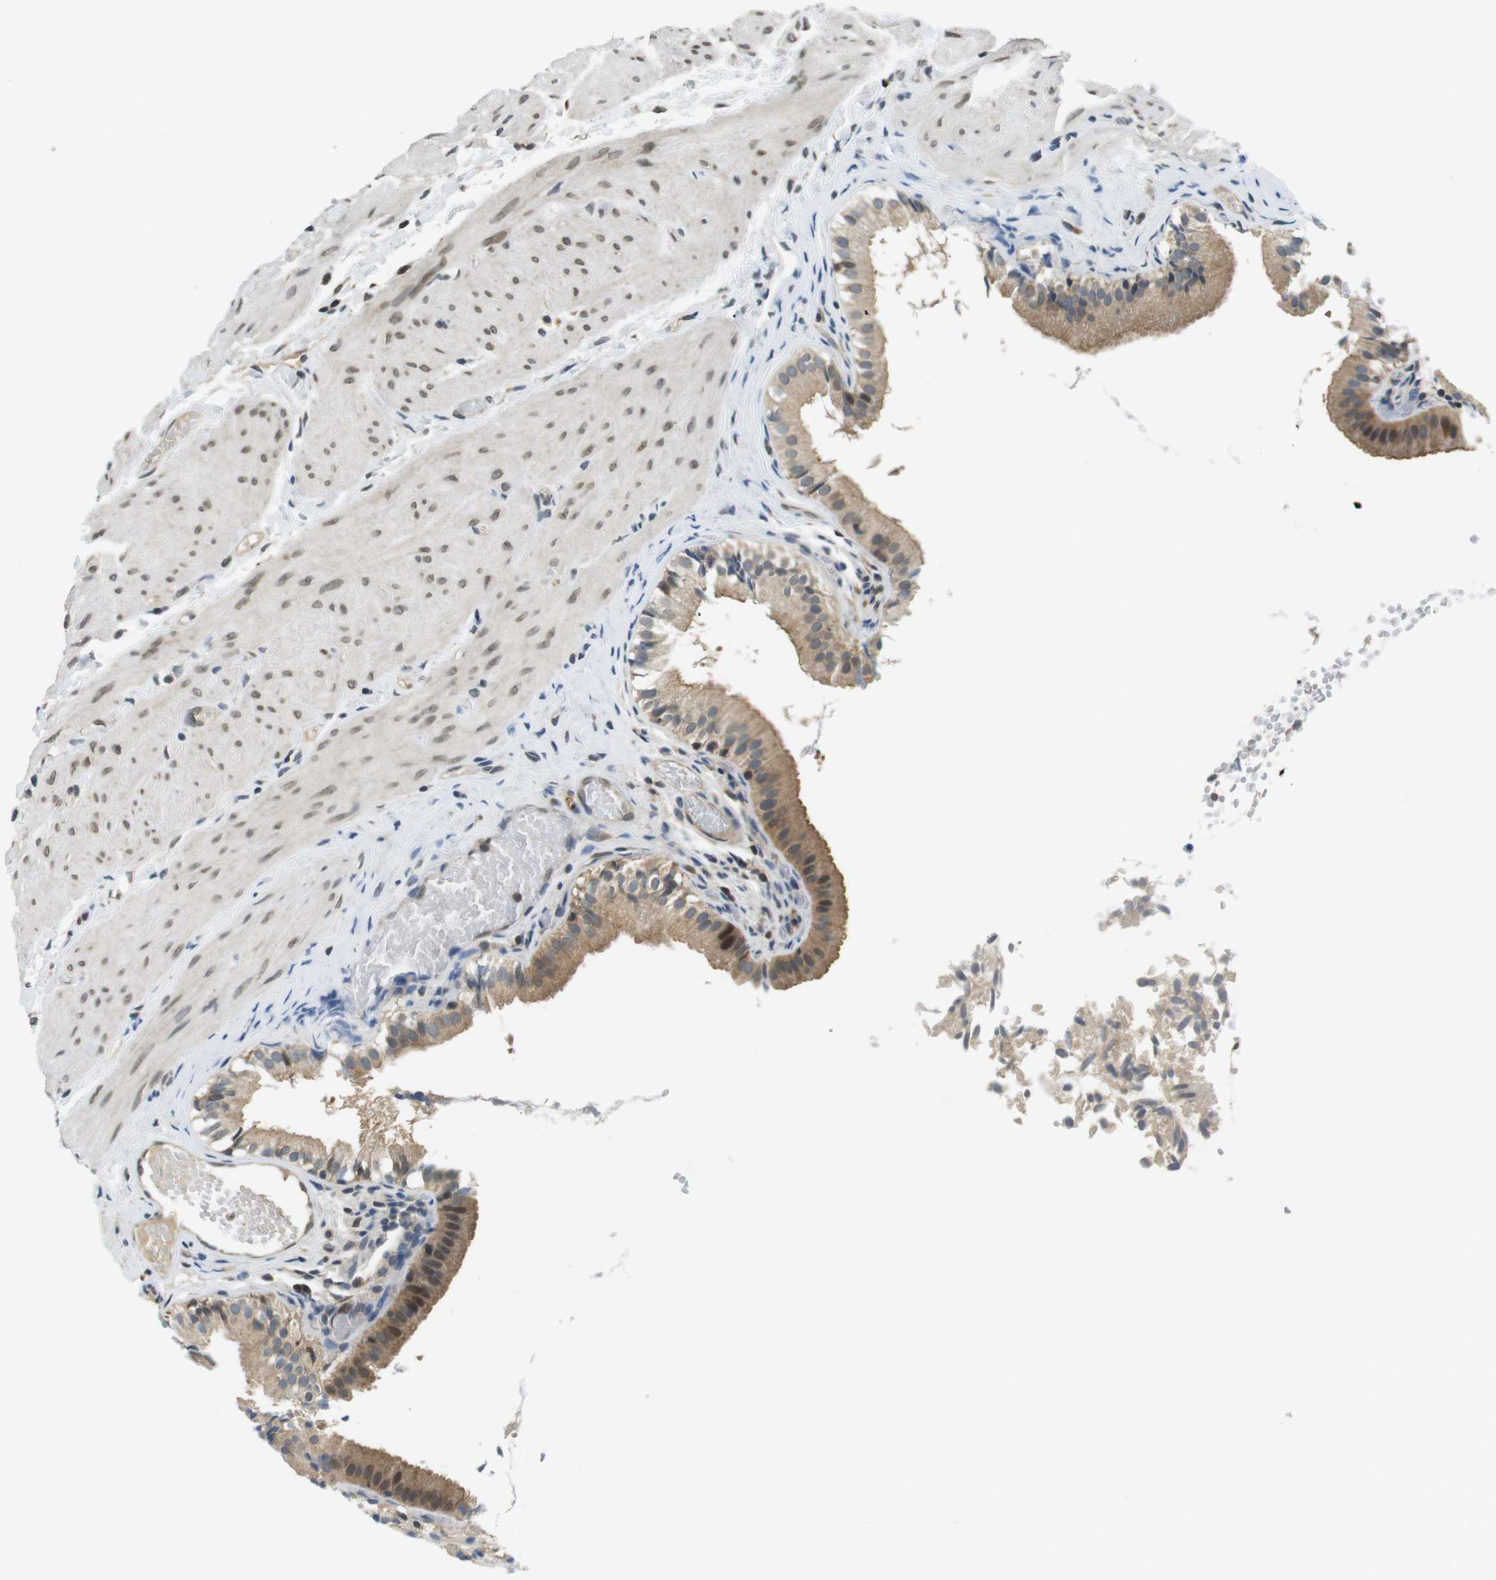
{"staining": {"intensity": "moderate", "quantity": ">75%", "location": "cytoplasmic/membranous"}, "tissue": "gallbladder", "cell_type": "Glandular cells", "image_type": "normal", "snomed": [{"axis": "morphology", "description": "Normal tissue, NOS"}, {"axis": "topography", "description": "Gallbladder"}], "caption": "The micrograph demonstrates a brown stain indicating the presence of a protein in the cytoplasmic/membranous of glandular cells in gallbladder. (DAB IHC, brown staining for protein, blue staining for nuclei).", "gene": "TMX4", "patient": {"sex": "female", "age": 26}}